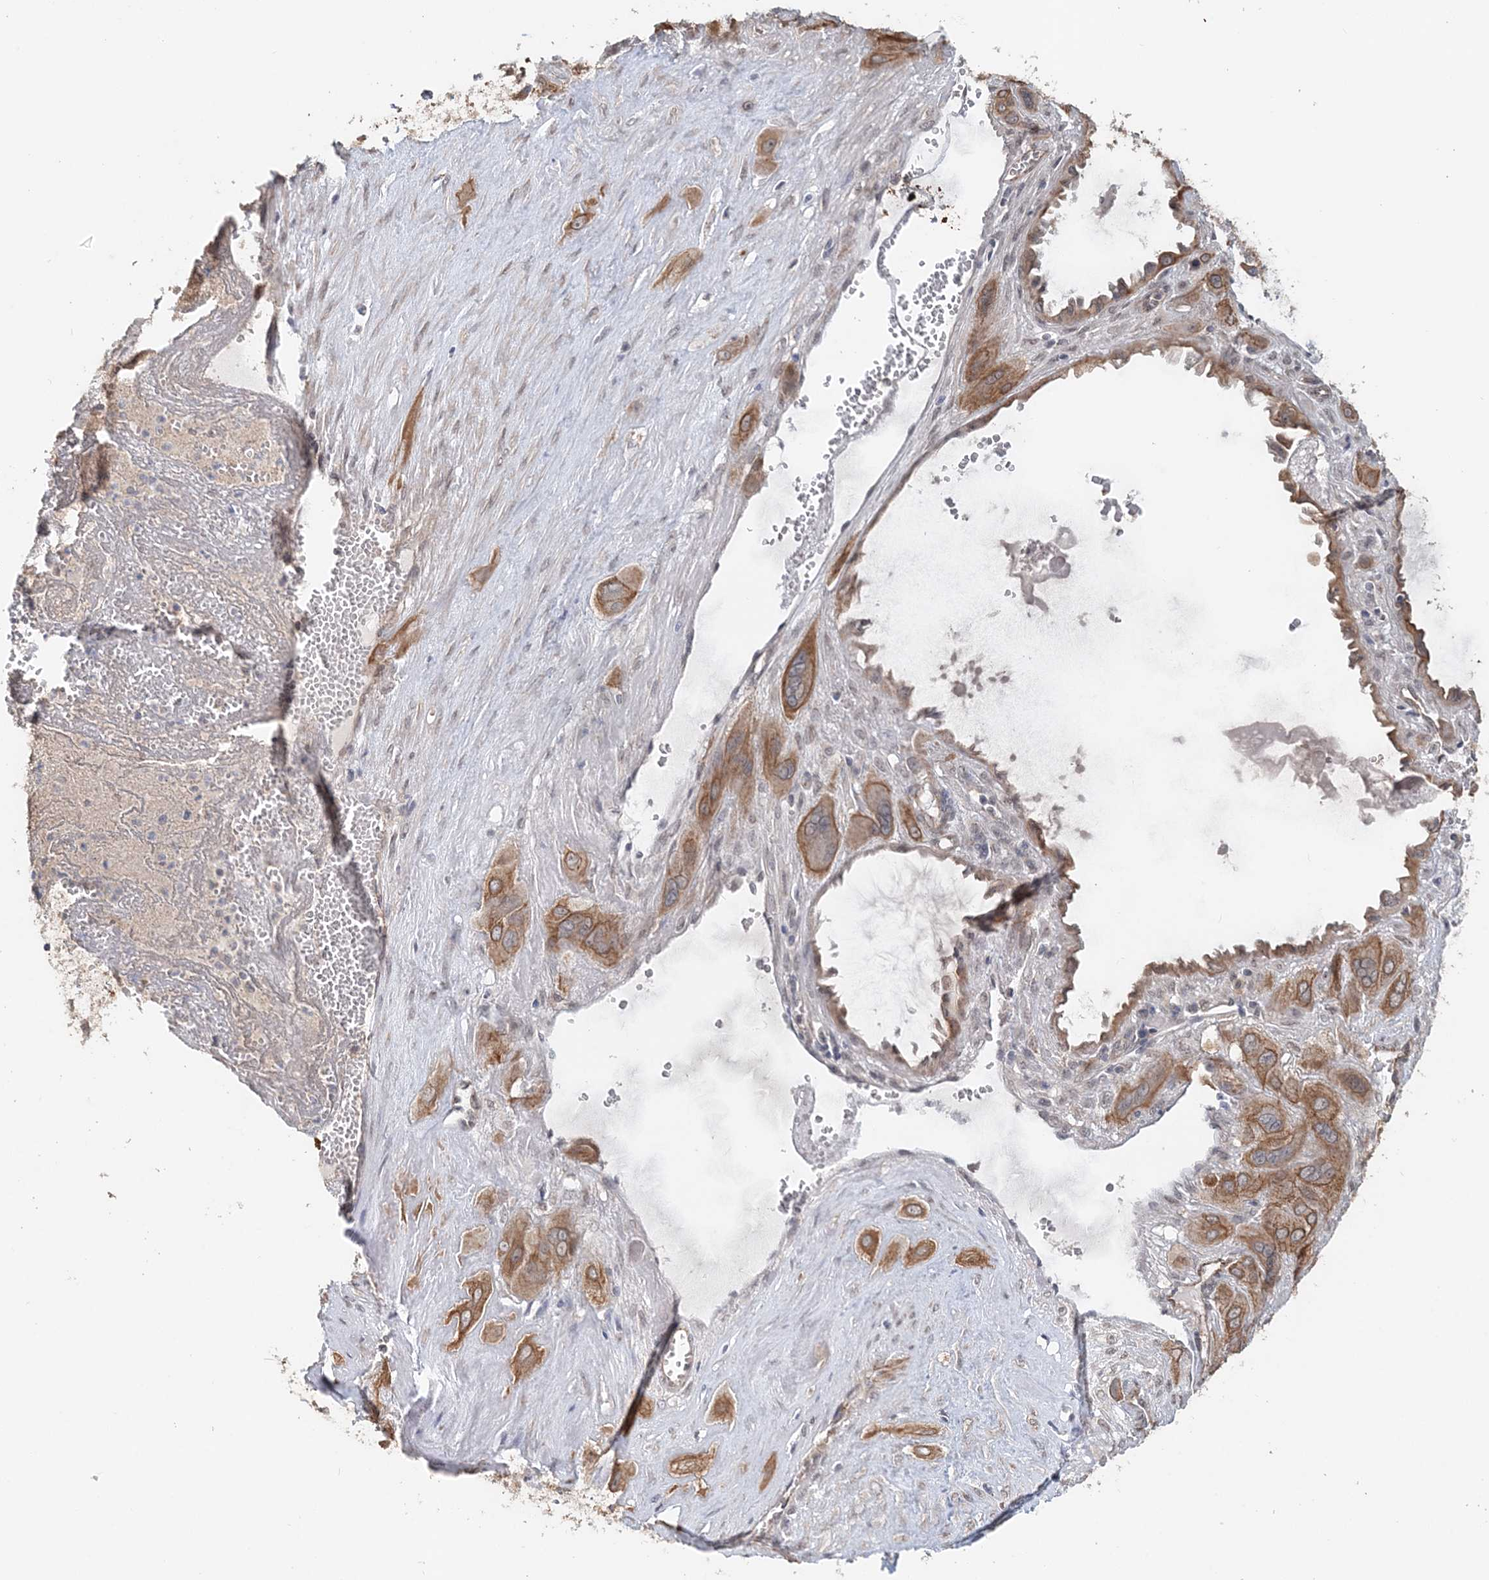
{"staining": {"intensity": "moderate", "quantity": ">75%", "location": "cytoplasmic/membranous"}, "tissue": "cervical cancer", "cell_type": "Tumor cells", "image_type": "cancer", "snomed": [{"axis": "morphology", "description": "Squamous cell carcinoma, NOS"}, {"axis": "topography", "description": "Cervix"}], "caption": "IHC photomicrograph of neoplastic tissue: cervical cancer stained using IHC reveals medium levels of moderate protein expression localized specifically in the cytoplasmic/membranous of tumor cells, appearing as a cytoplasmic/membranous brown color.", "gene": "FBXO38", "patient": {"sex": "female", "age": 34}}